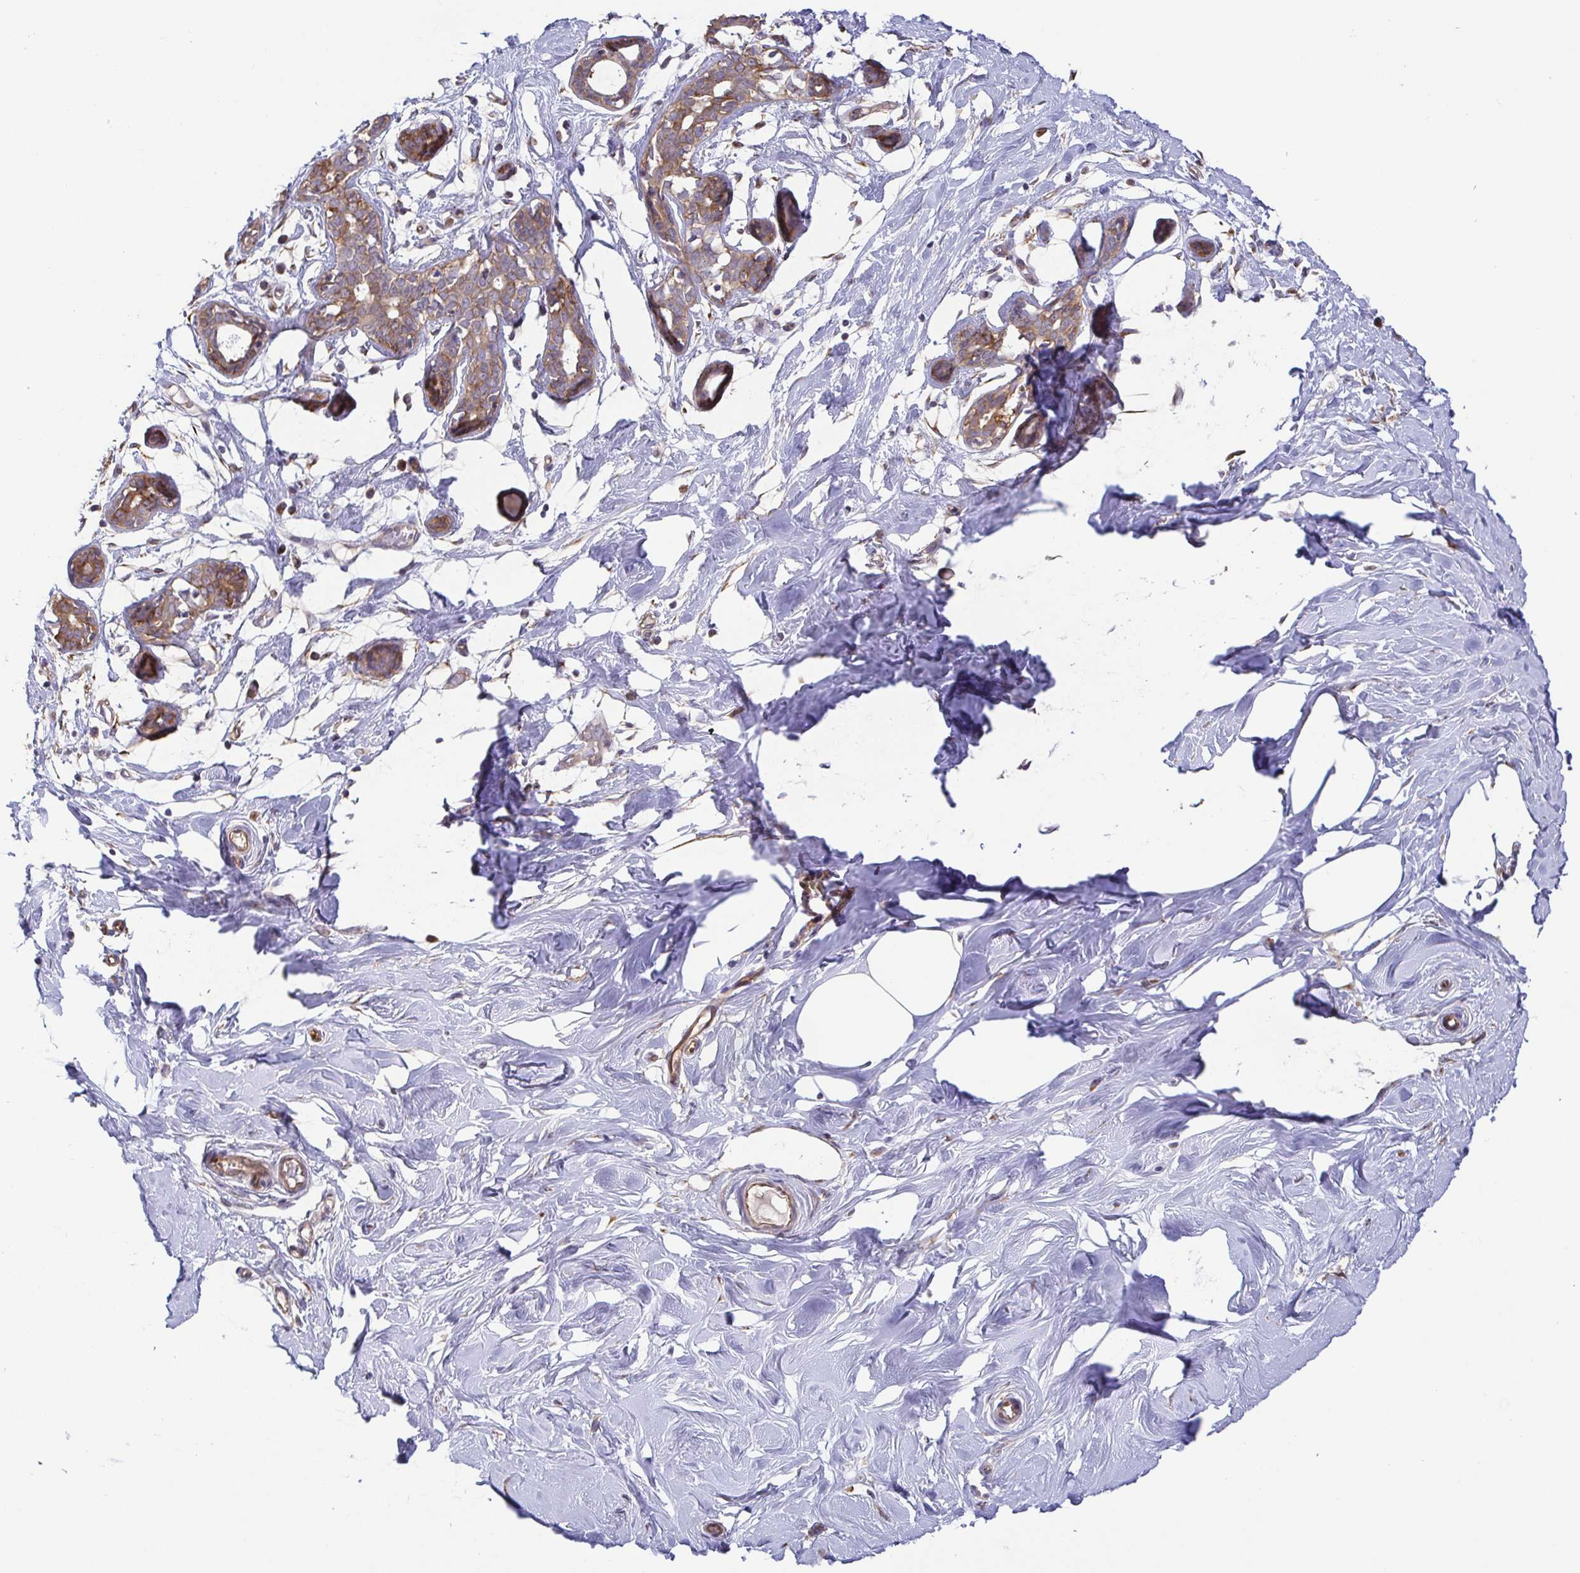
{"staining": {"intensity": "negative", "quantity": "none", "location": "none"}, "tissue": "breast", "cell_type": "Adipocytes", "image_type": "normal", "snomed": [{"axis": "morphology", "description": "Normal tissue, NOS"}, {"axis": "topography", "description": "Breast"}], "caption": "This is an immunohistochemistry (IHC) micrograph of unremarkable breast. There is no expression in adipocytes.", "gene": "EIF3D", "patient": {"sex": "female", "age": 27}}